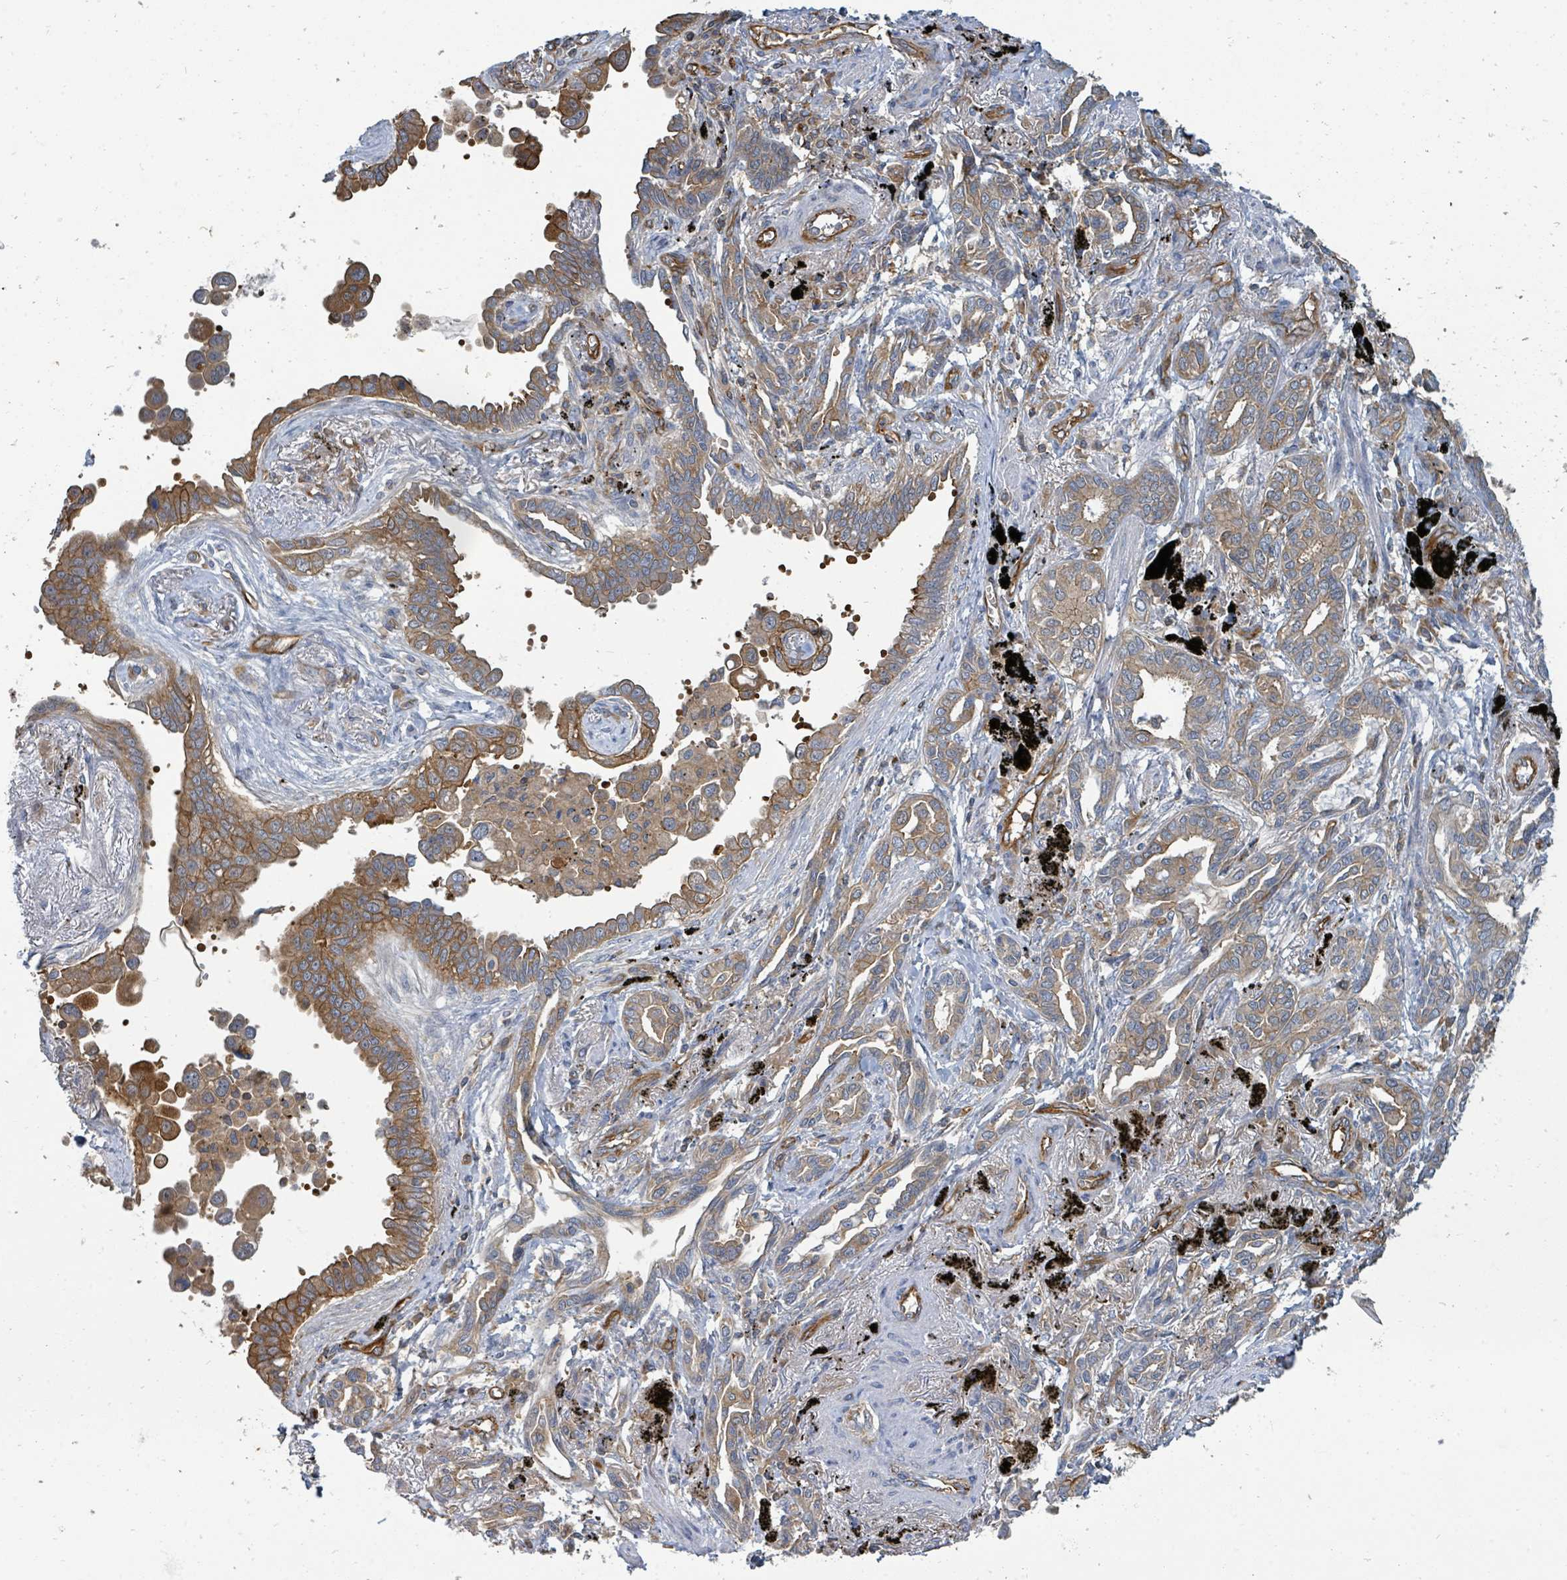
{"staining": {"intensity": "moderate", "quantity": ">75%", "location": "cytoplasmic/membranous"}, "tissue": "lung cancer", "cell_type": "Tumor cells", "image_type": "cancer", "snomed": [{"axis": "morphology", "description": "Adenocarcinoma, NOS"}, {"axis": "topography", "description": "Lung"}], "caption": "A brown stain shows moderate cytoplasmic/membranous expression of a protein in lung cancer (adenocarcinoma) tumor cells.", "gene": "BOLA2B", "patient": {"sex": "male", "age": 67}}